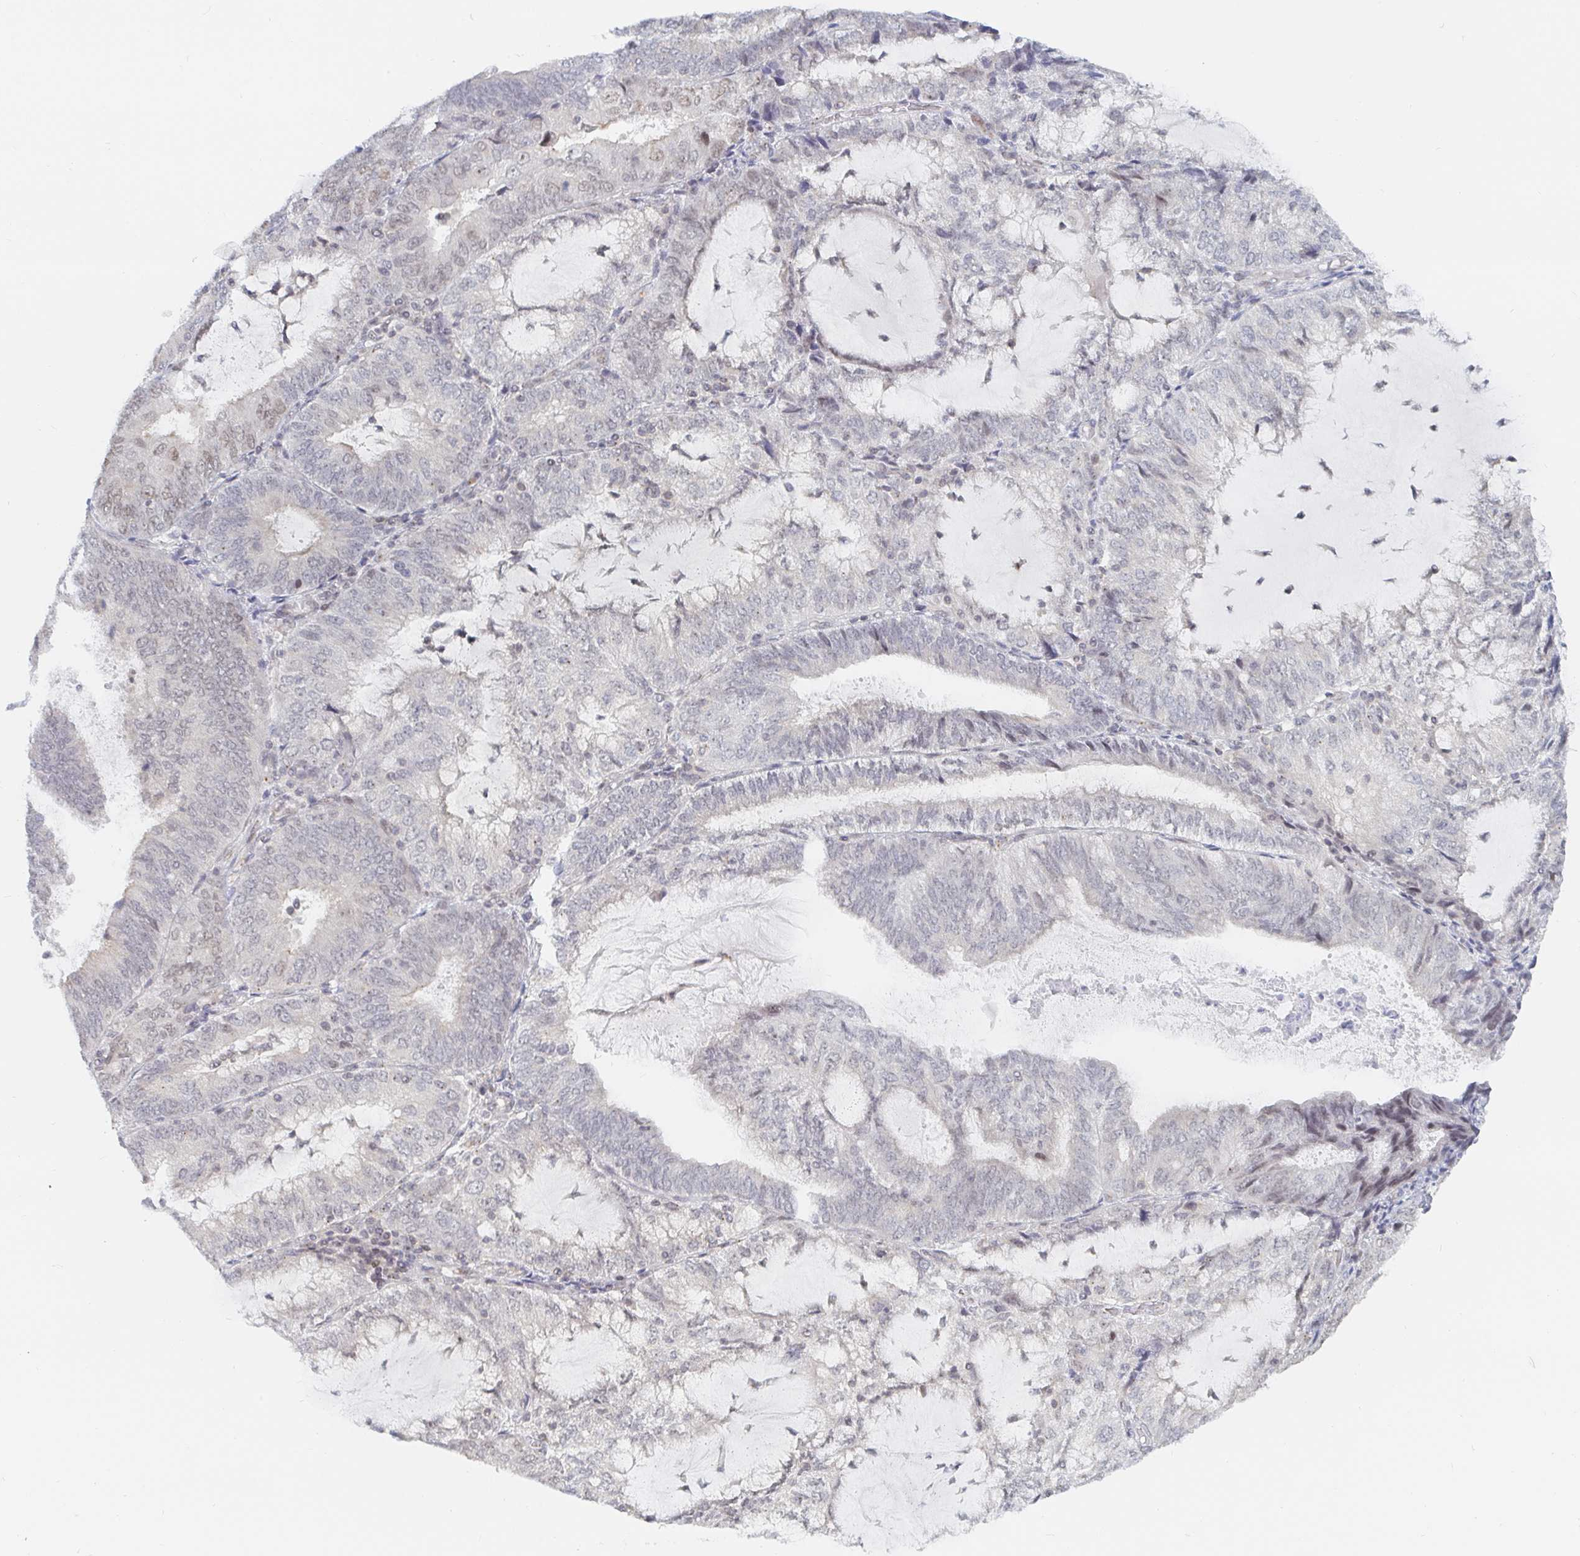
{"staining": {"intensity": "weak", "quantity": "<25%", "location": "nuclear"}, "tissue": "endometrial cancer", "cell_type": "Tumor cells", "image_type": "cancer", "snomed": [{"axis": "morphology", "description": "Adenocarcinoma, NOS"}, {"axis": "topography", "description": "Endometrium"}], "caption": "DAB immunohistochemical staining of human endometrial cancer shows no significant positivity in tumor cells. Brightfield microscopy of immunohistochemistry stained with DAB (brown) and hematoxylin (blue), captured at high magnification.", "gene": "CHD2", "patient": {"sex": "female", "age": 81}}